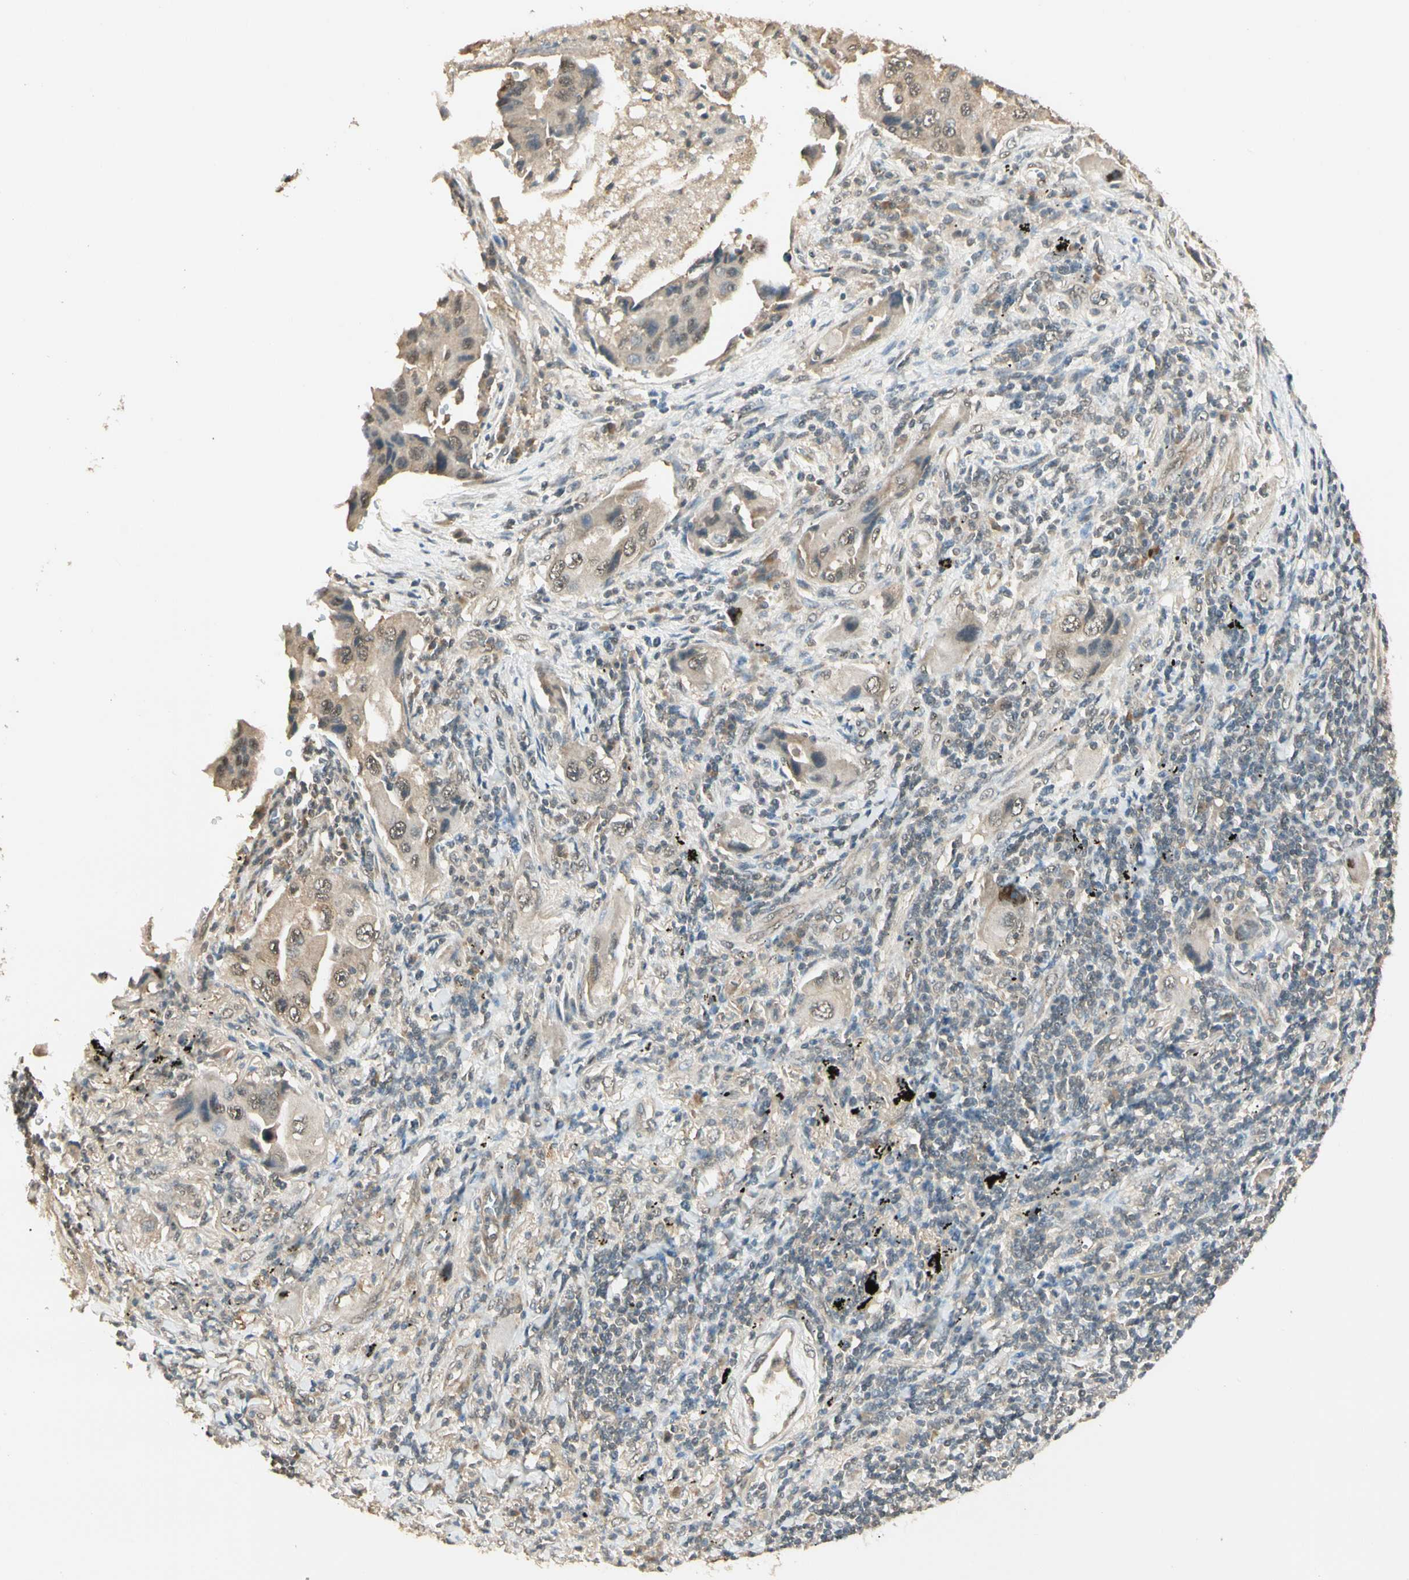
{"staining": {"intensity": "weak", "quantity": ">75%", "location": "cytoplasmic/membranous"}, "tissue": "lung cancer", "cell_type": "Tumor cells", "image_type": "cancer", "snomed": [{"axis": "morphology", "description": "Adenocarcinoma, NOS"}, {"axis": "topography", "description": "Lung"}], "caption": "Protein expression analysis of human adenocarcinoma (lung) reveals weak cytoplasmic/membranous staining in approximately >75% of tumor cells.", "gene": "SGCA", "patient": {"sex": "female", "age": 65}}